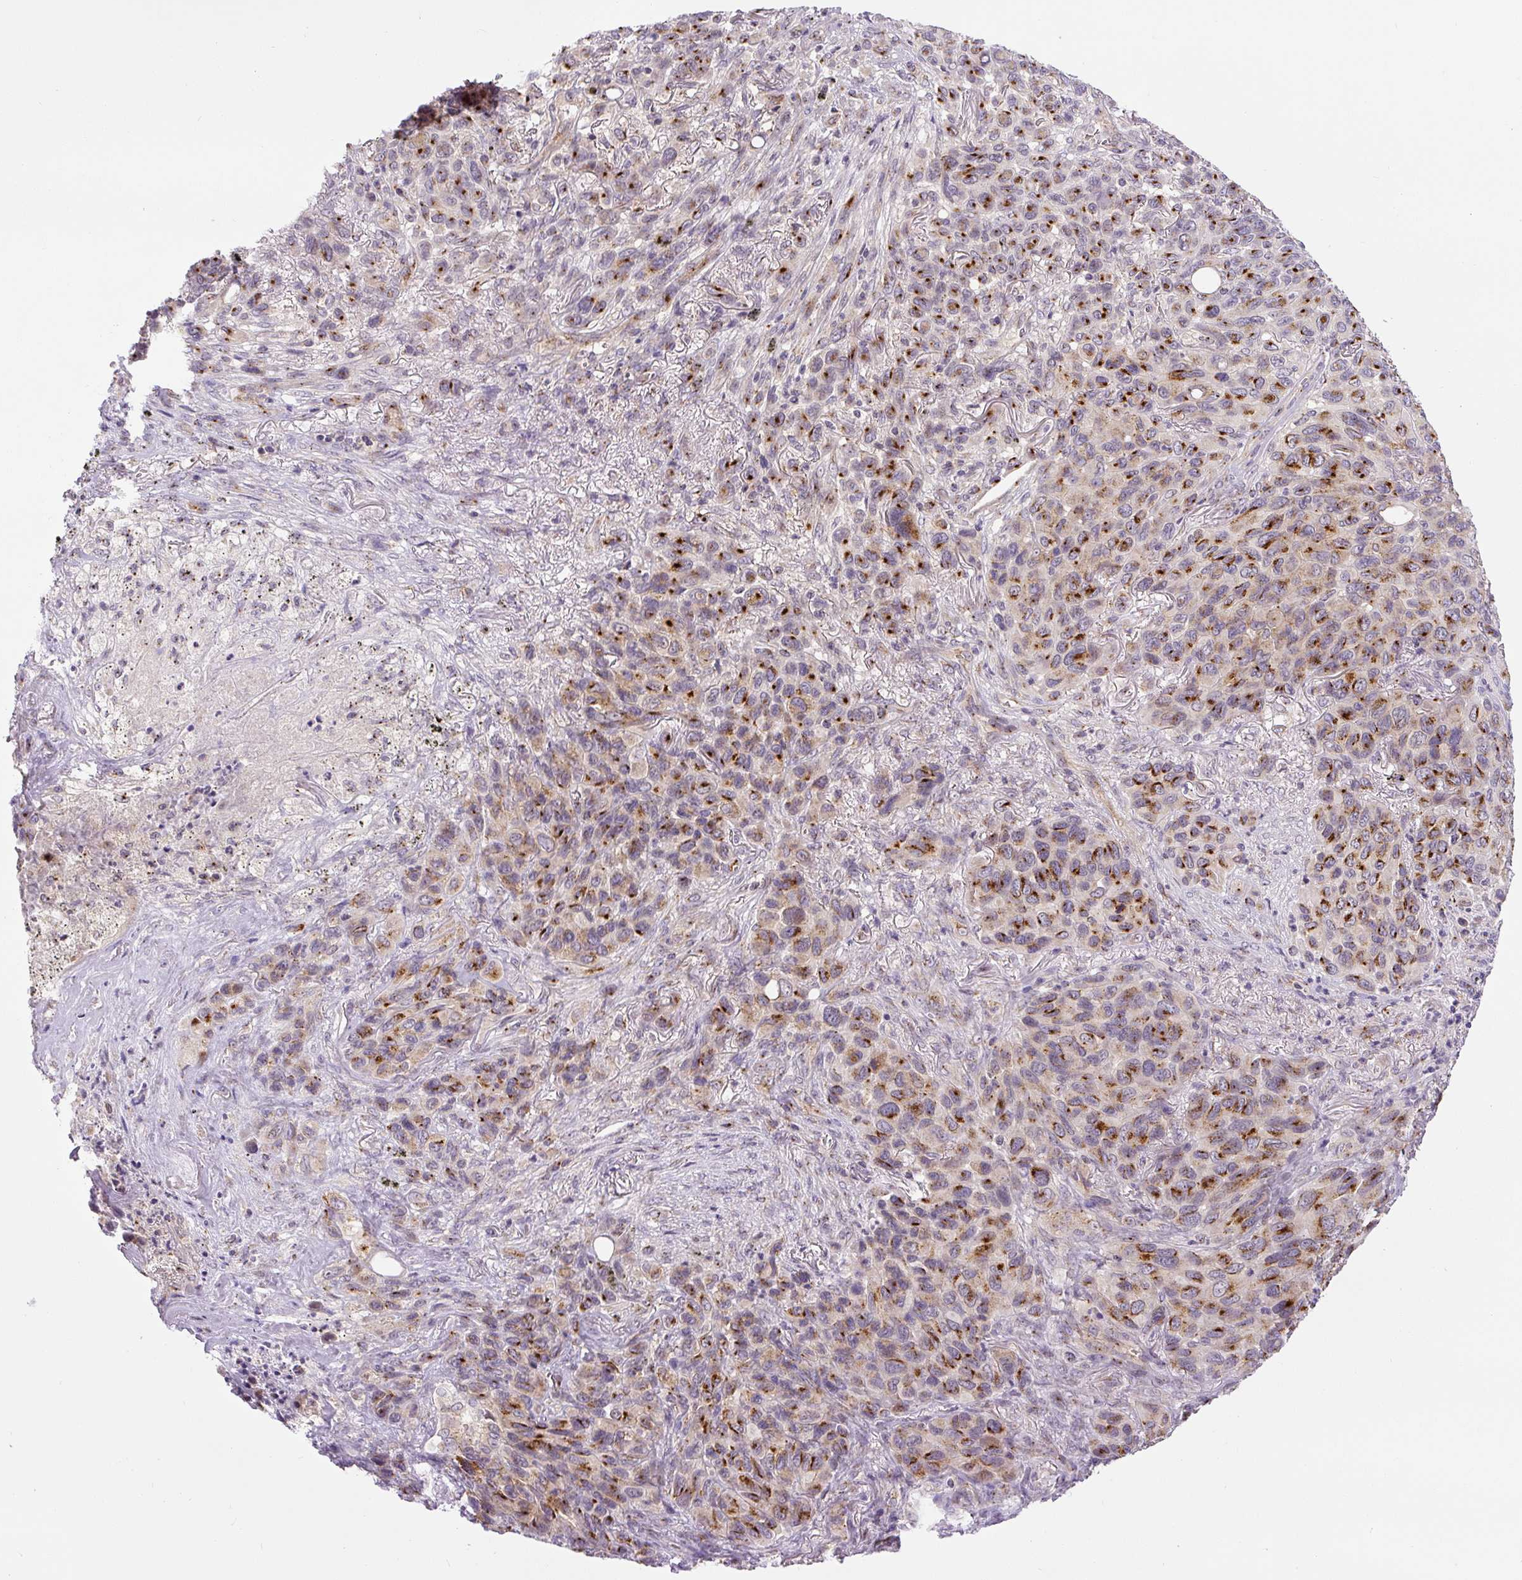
{"staining": {"intensity": "strong", "quantity": ">75%", "location": "cytoplasmic/membranous"}, "tissue": "melanoma", "cell_type": "Tumor cells", "image_type": "cancer", "snomed": [{"axis": "morphology", "description": "Malignant melanoma, Metastatic site"}, {"axis": "topography", "description": "Lung"}], "caption": "Protein expression analysis of human malignant melanoma (metastatic site) reveals strong cytoplasmic/membranous expression in about >75% of tumor cells.", "gene": "PCM1", "patient": {"sex": "male", "age": 48}}